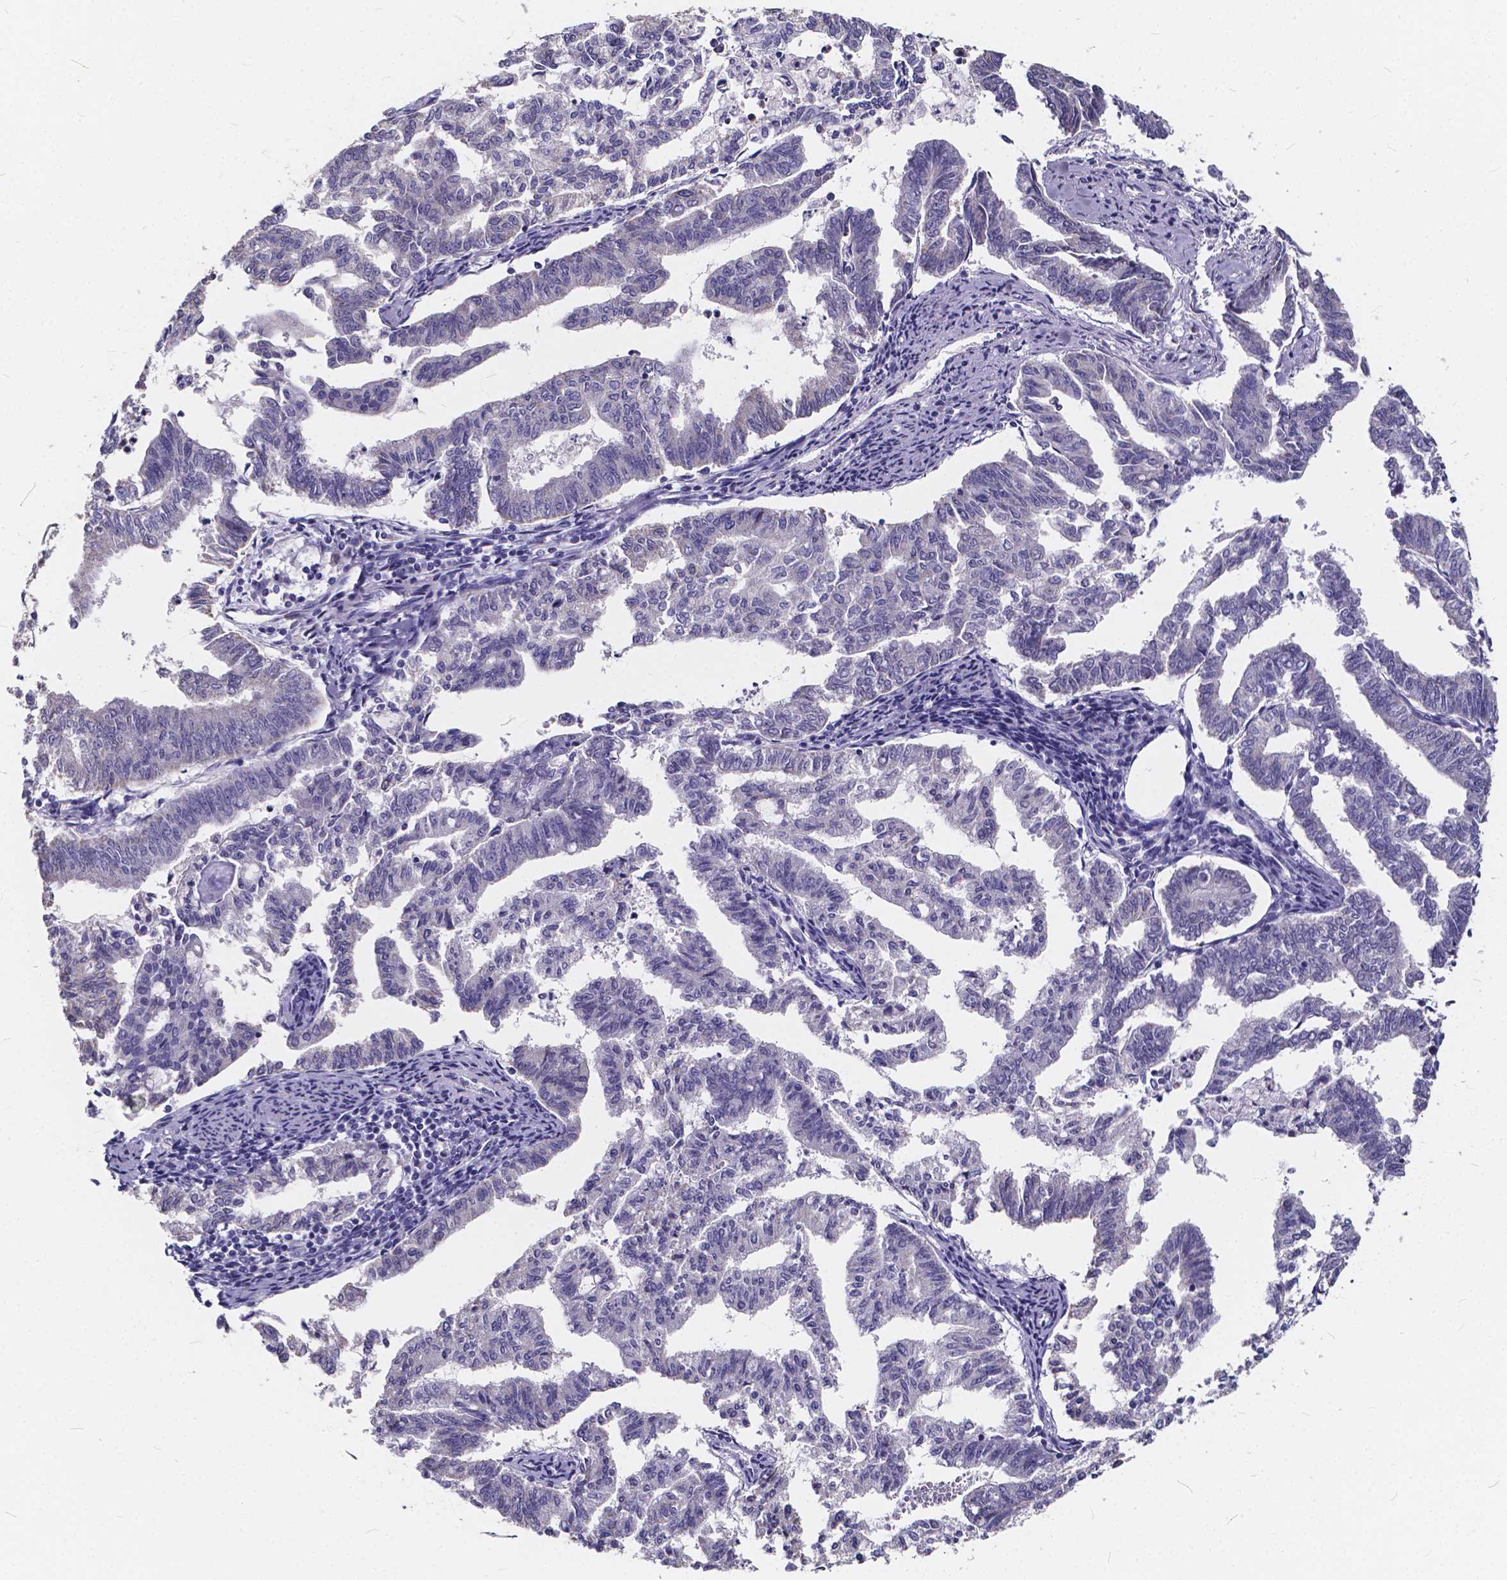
{"staining": {"intensity": "negative", "quantity": "none", "location": "none"}, "tissue": "endometrial cancer", "cell_type": "Tumor cells", "image_type": "cancer", "snomed": [{"axis": "morphology", "description": "Adenocarcinoma, NOS"}, {"axis": "topography", "description": "Endometrium"}], "caption": "A high-resolution image shows immunohistochemistry (IHC) staining of endometrial cancer (adenocarcinoma), which shows no significant expression in tumor cells.", "gene": "SPEF2", "patient": {"sex": "female", "age": 79}}